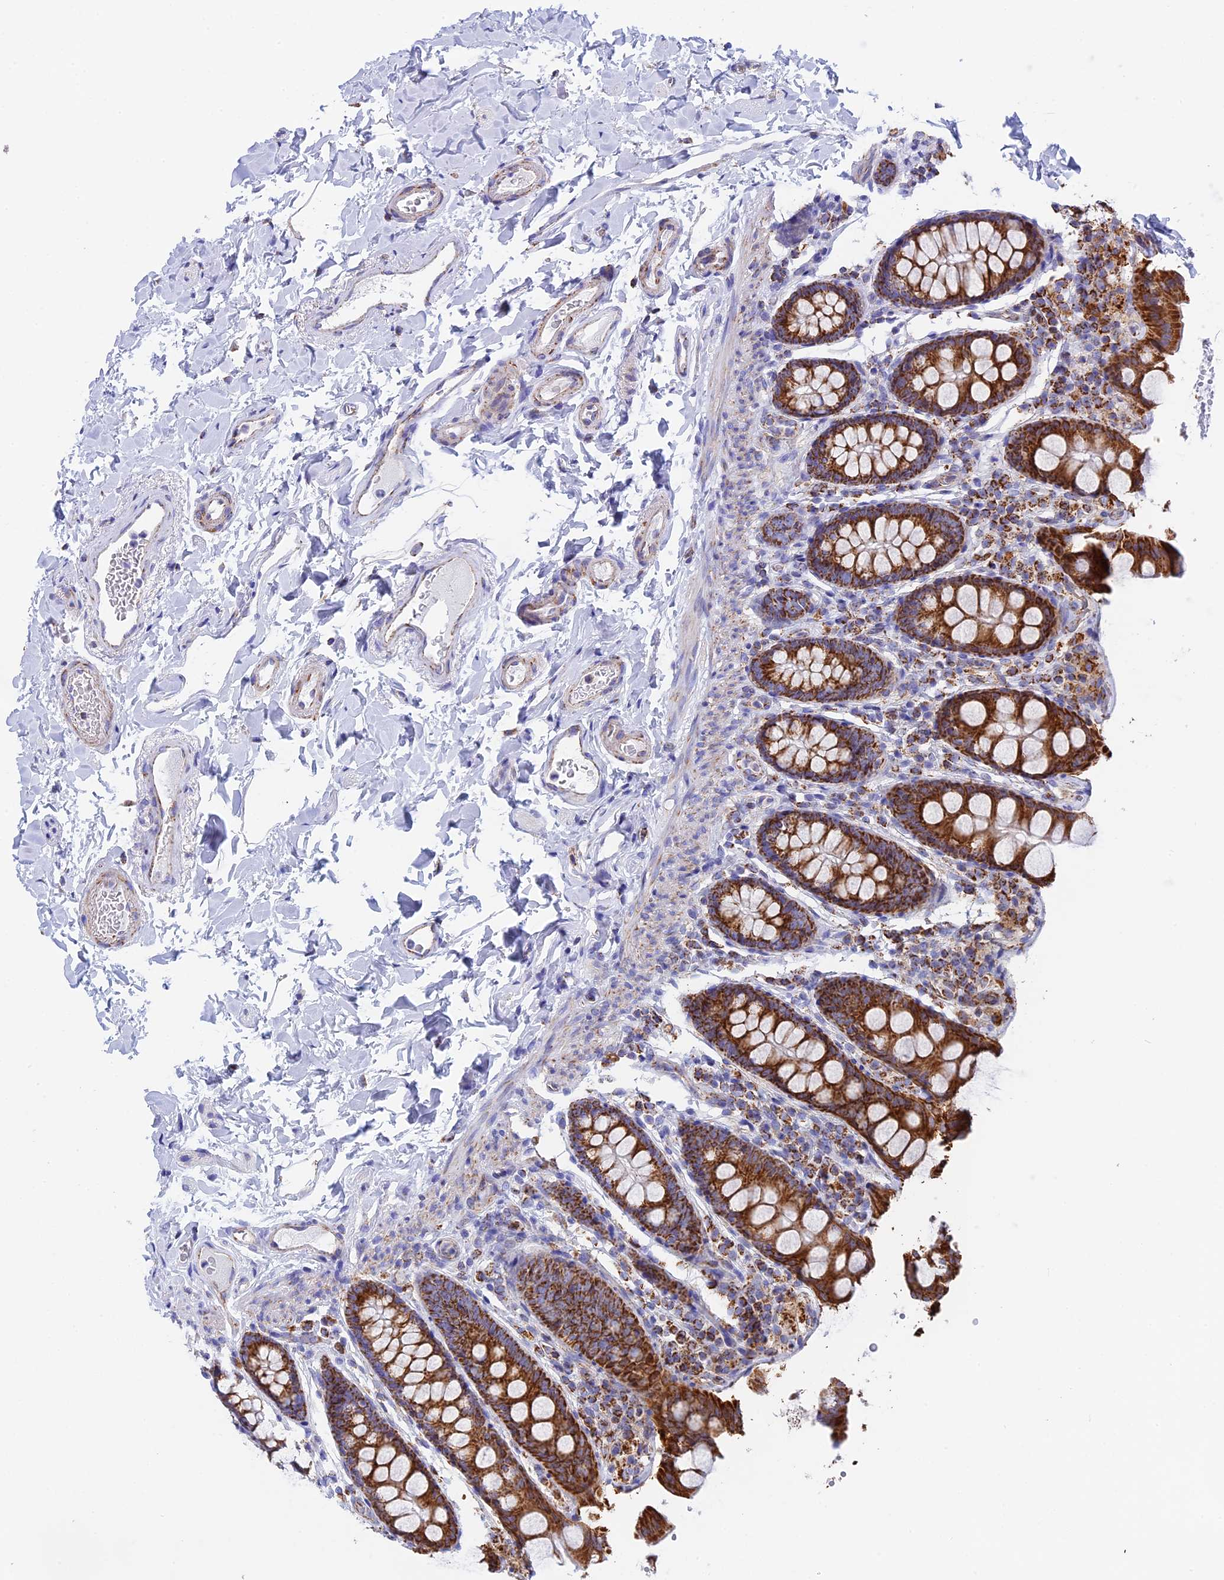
{"staining": {"intensity": "moderate", "quantity": "25%-75%", "location": "cytoplasmic/membranous"}, "tissue": "colon", "cell_type": "Endothelial cells", "image_type": "normal", "snomed": [{"axis": "morphology", "description": "Normal tissue, NOS"}, {"axis": "topography", "description": "Colon"}, {"axis": "topography", "description": "Peripheral nerve tissue"}], "caption": "This micrograph exhibits unremarkable colon stained with immunohistochemistry to label a protein in brown. The cytoplasmic/membranous of endothelial cells show moderate positivity for the protein. Nuclei are counter-stained blue.", "gene": "NDUFA5", "patient": {"sex": "female", "age": 61}}